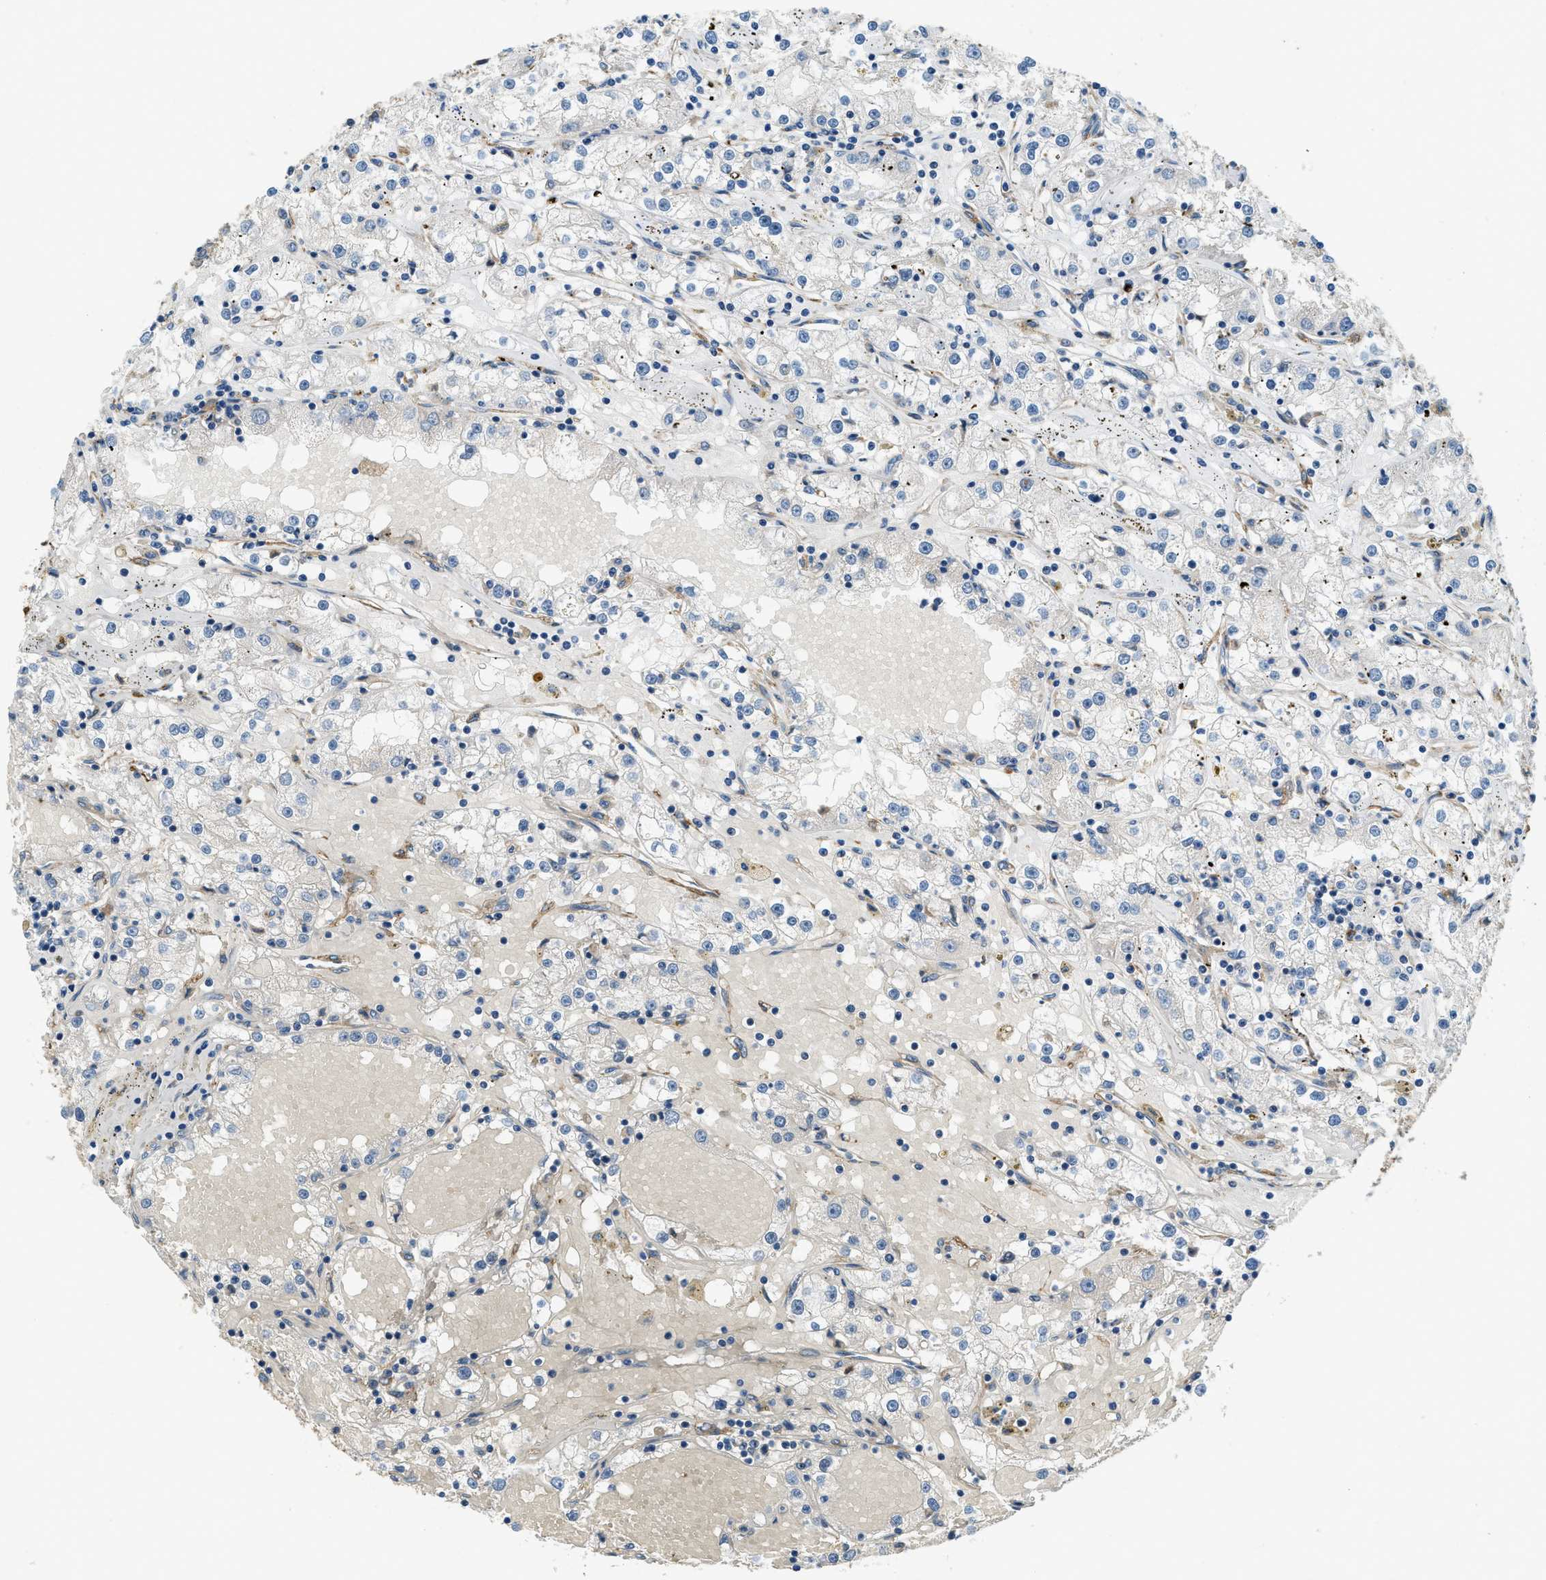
{"staining": {"intensity": "negative", "quantity": "none", "location": "none"}, "tissue": "renal cancer", "cell_type": "Tumor cells", "image_type": "cancer", "snomed": [{"axis": "morphology", "description": "Adenocarcinoma, NOS"}, {"axis": "topography", "description": "Kidney"}], "caption": "High magnification brightfield microscopy of renal cancer (adenocarcinoma) stained with DAB (brown) and counterstained with hematoxylin (blue): tumor cells show no significant staining.", "gene": "CGN", "patient": {"sex": "male", "age": 56}}